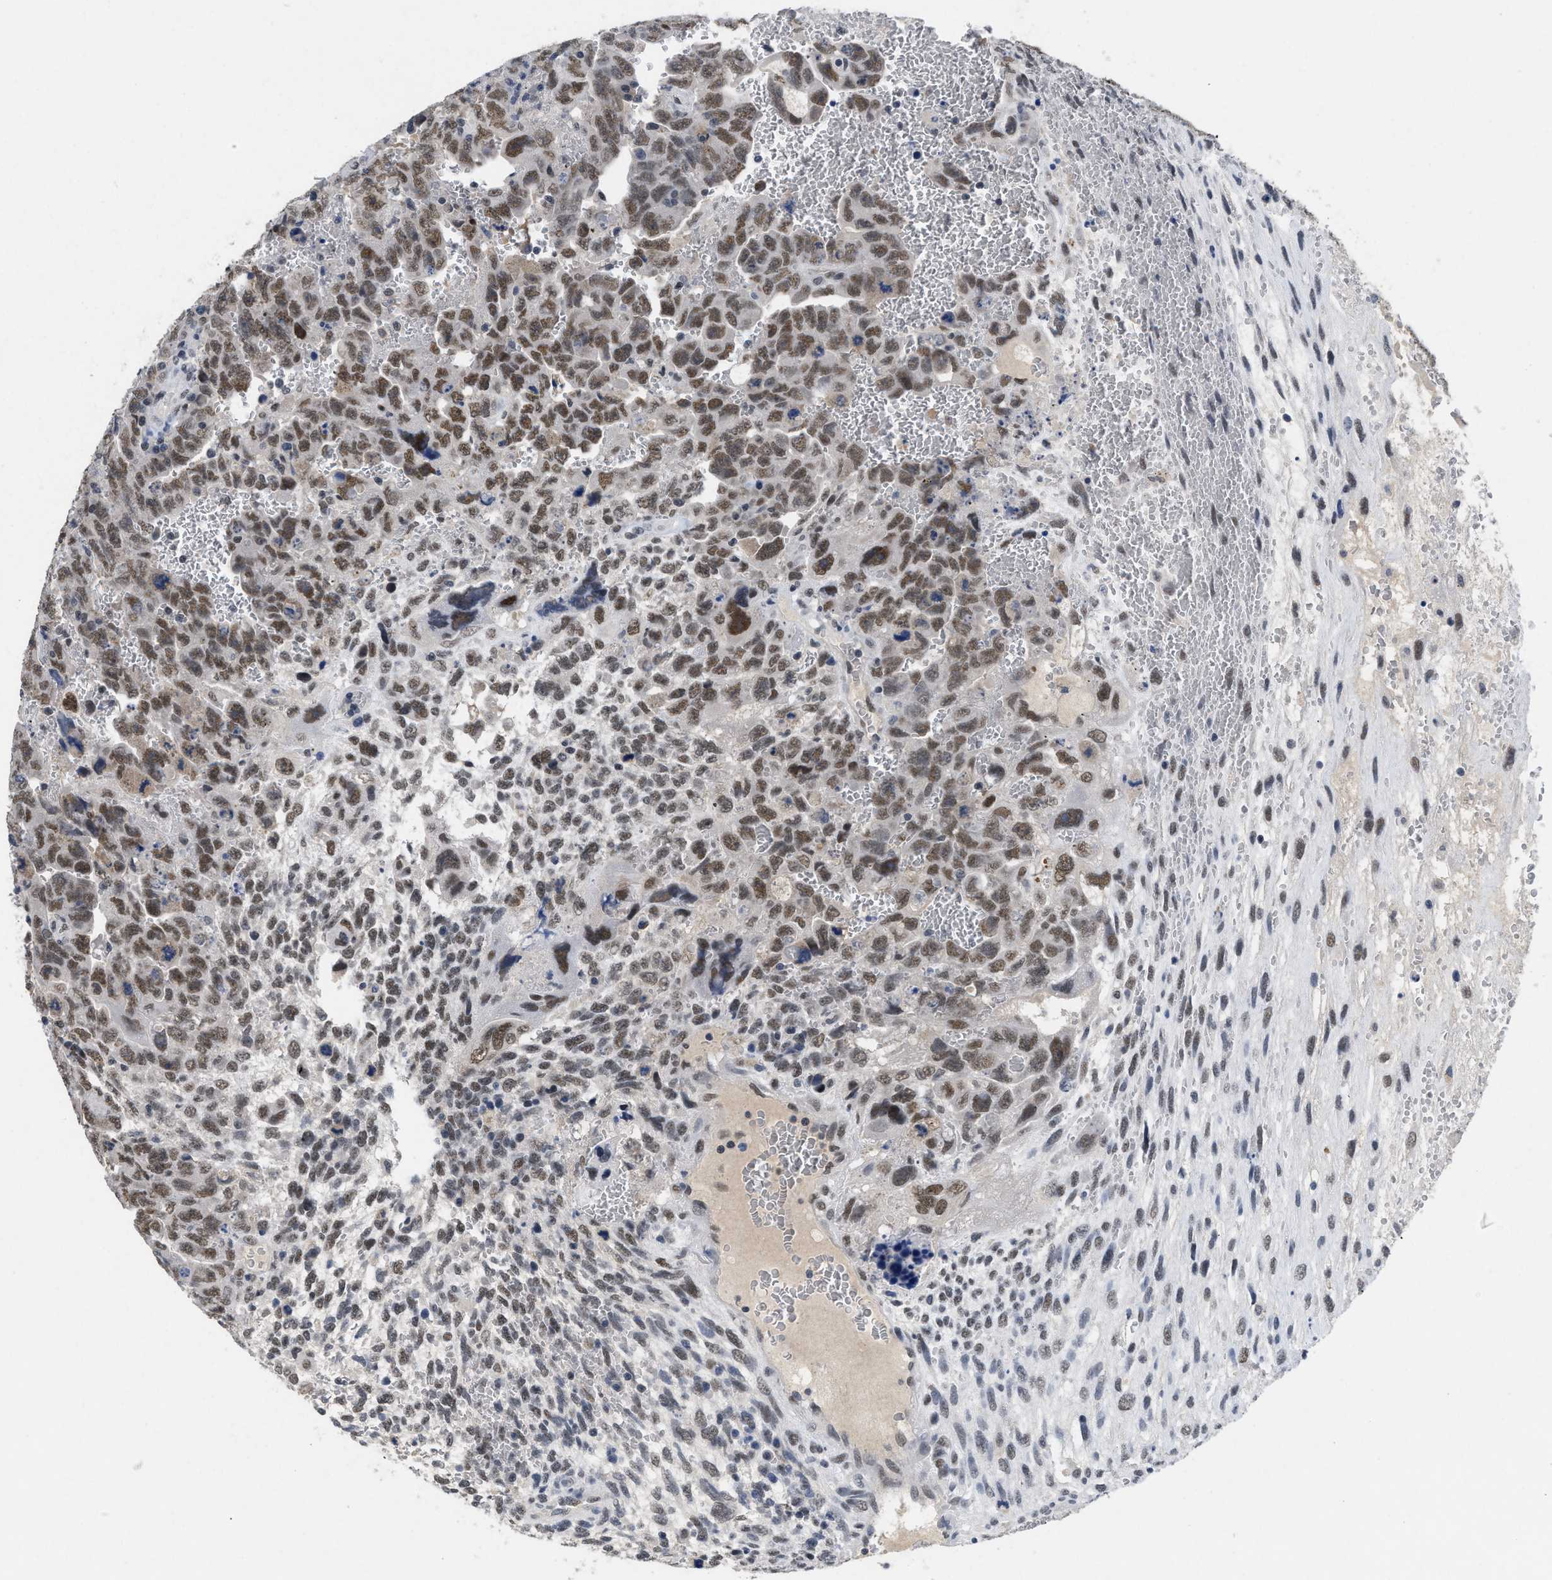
{"staining": {"intensity": "moderate", "quantity": ">75%", "location": "nuclear"}, "tissue": "testis cancer", "cell_type": "Tumor cells", "image_type": "cancer", "snomed": [{"axis": "morphology", "description": "Carcinoma, Embryonal, NOS"}, {"axis": "topography", "description": "Testis"}], "caption": "Embryonal carcinoma (testis) stained with a brown dye reveals moderate nuclear positive expression in approximately >75% of tumor cells.", "gene": "GGNBP2", "patient": {"sex": "male", "age": 28}}